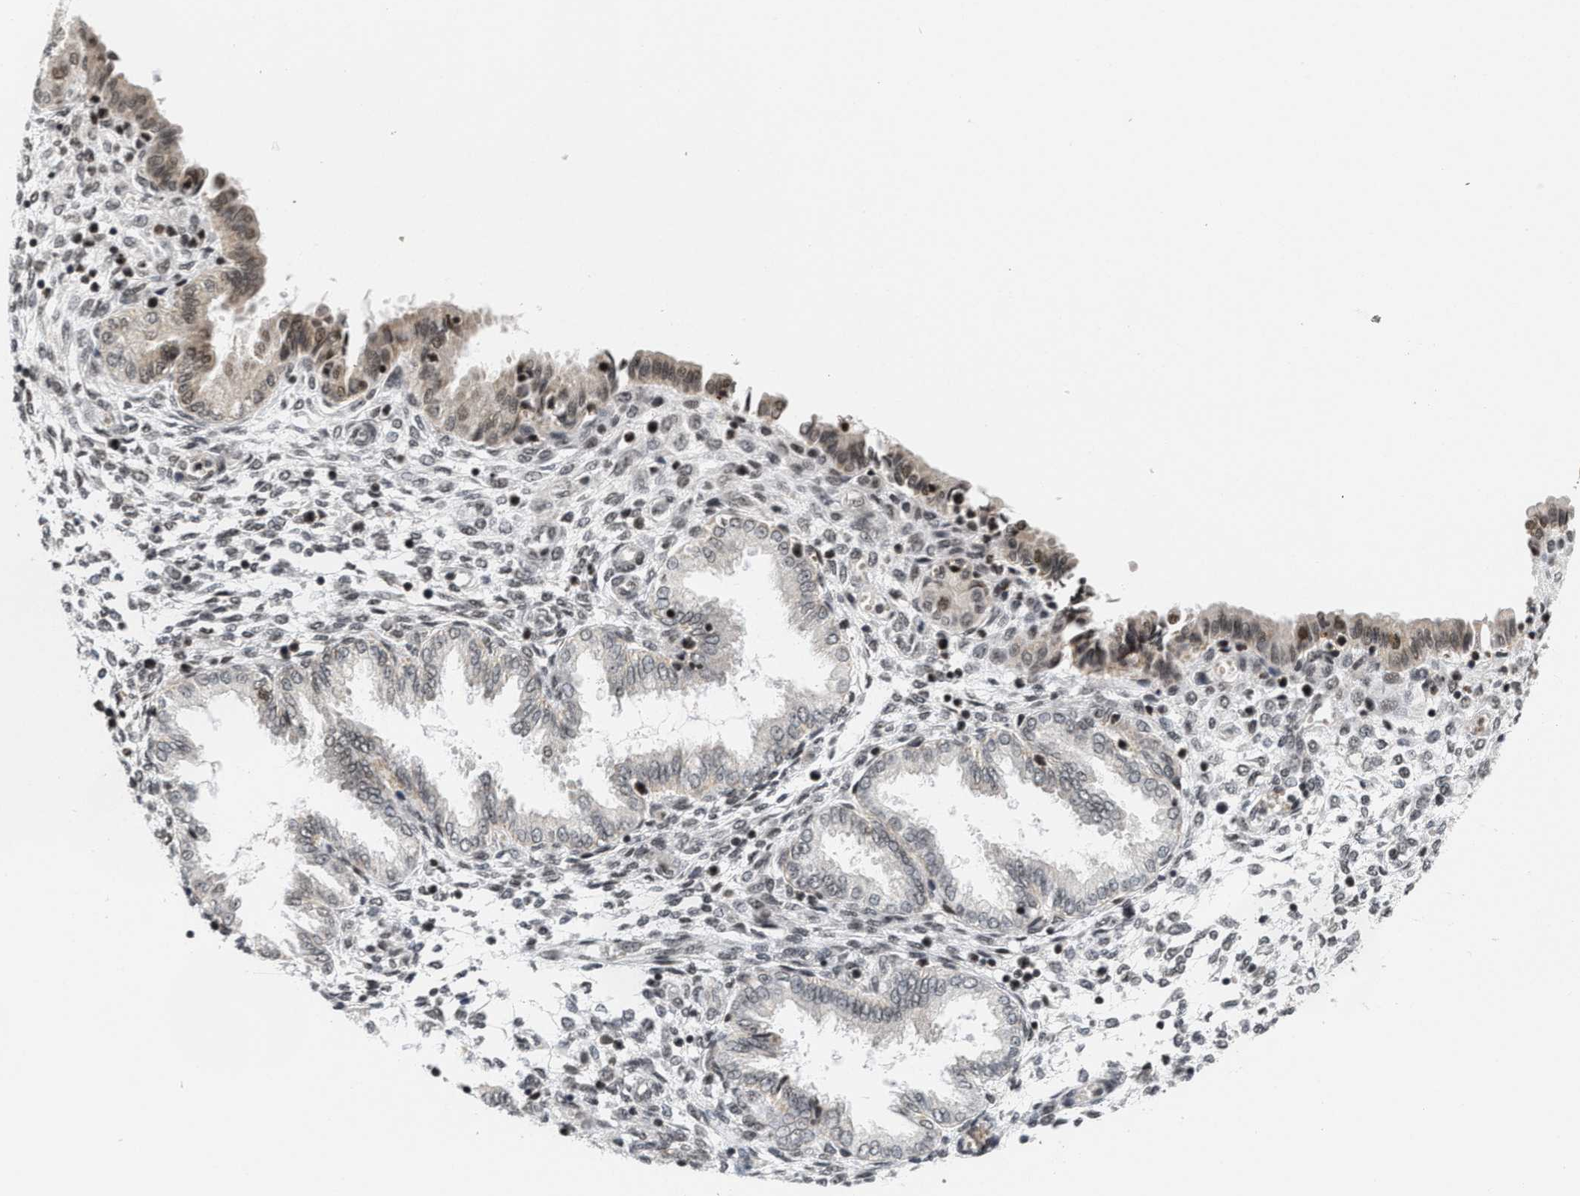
{"staining": {"intensity": "weak", "quantity": ">75%", "location": "nuclear"}, "tissue": "endometrium", "cell_type": "Cells in endometrial stroma", "image_type": "normal", "snomed": [{"axis": "morphology", "description": "Normal tissue, NOS"}, {"axis": "topography", "description": "Endometrium"}], "caption": "Immunohistochemistry (IHC) micrograph of normal endometrium: human endometrium stained using IHC exhibits low levels of weak protein expression localized specifically in the nuclear of cells in endometrial stroma, appearing as a nuclear brown color.", "gene": "ANKRD6", "patient": {"sex": "female", "age": 33}}